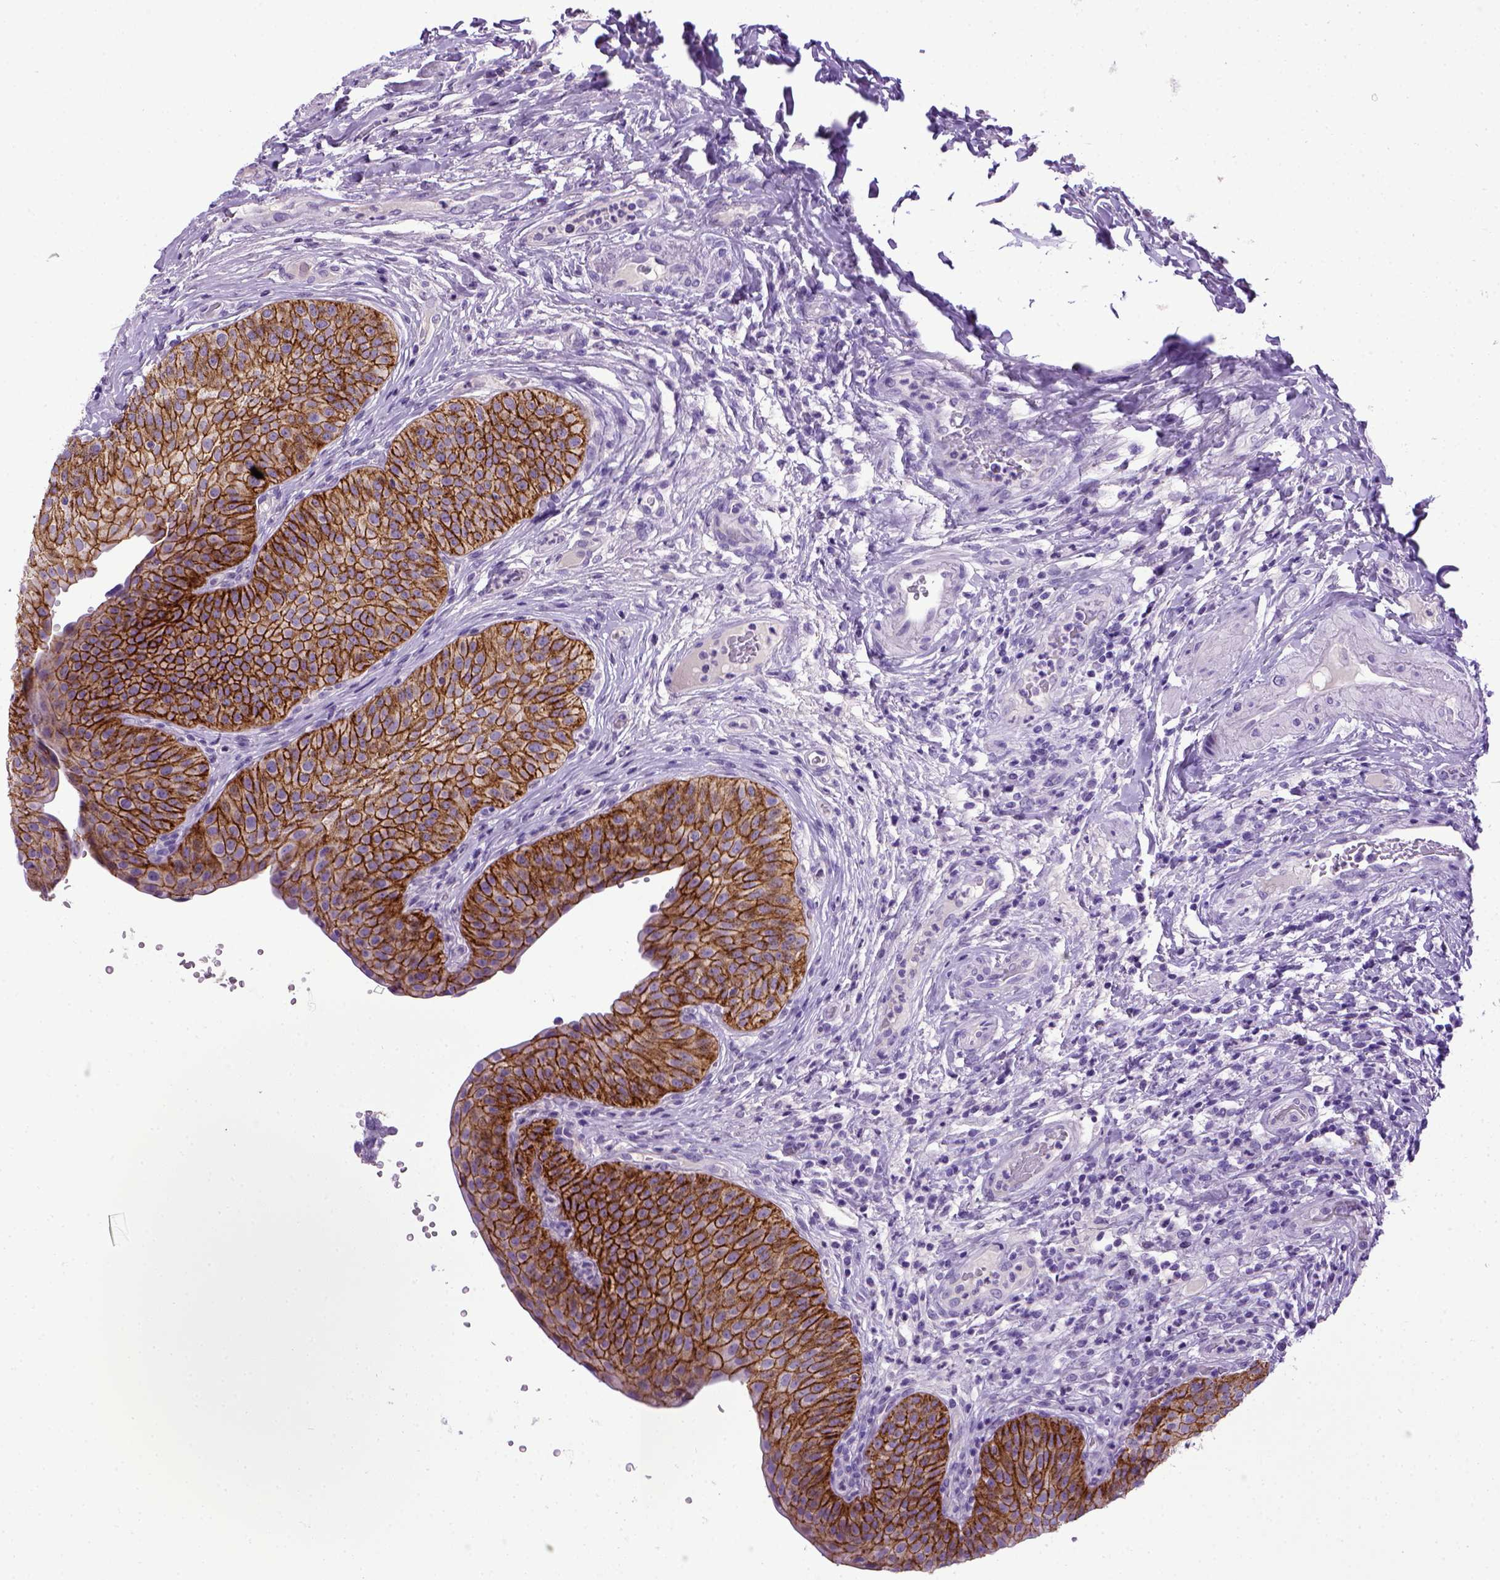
{"staining": {"intensity": "strong", "quantity": ">75%", "location": "cytoplasmic/membranous"}, "tissue": "urinary bladder", "cell_type": "Urothelial cells", "image_type": "normal", "snomed": [{"axis": "morphology", "description": "Normal tissue, NOS"}, {"axis": "topography", "description": "Urinary bladder"}], "caption": "IHC of normal human urinary bladder shows high levels of strong cytoplasmic/membranous positivity in about >75% of urothelial cells.", "gene": "CDH1", "patient": {"sex": "male", "age": 66}}